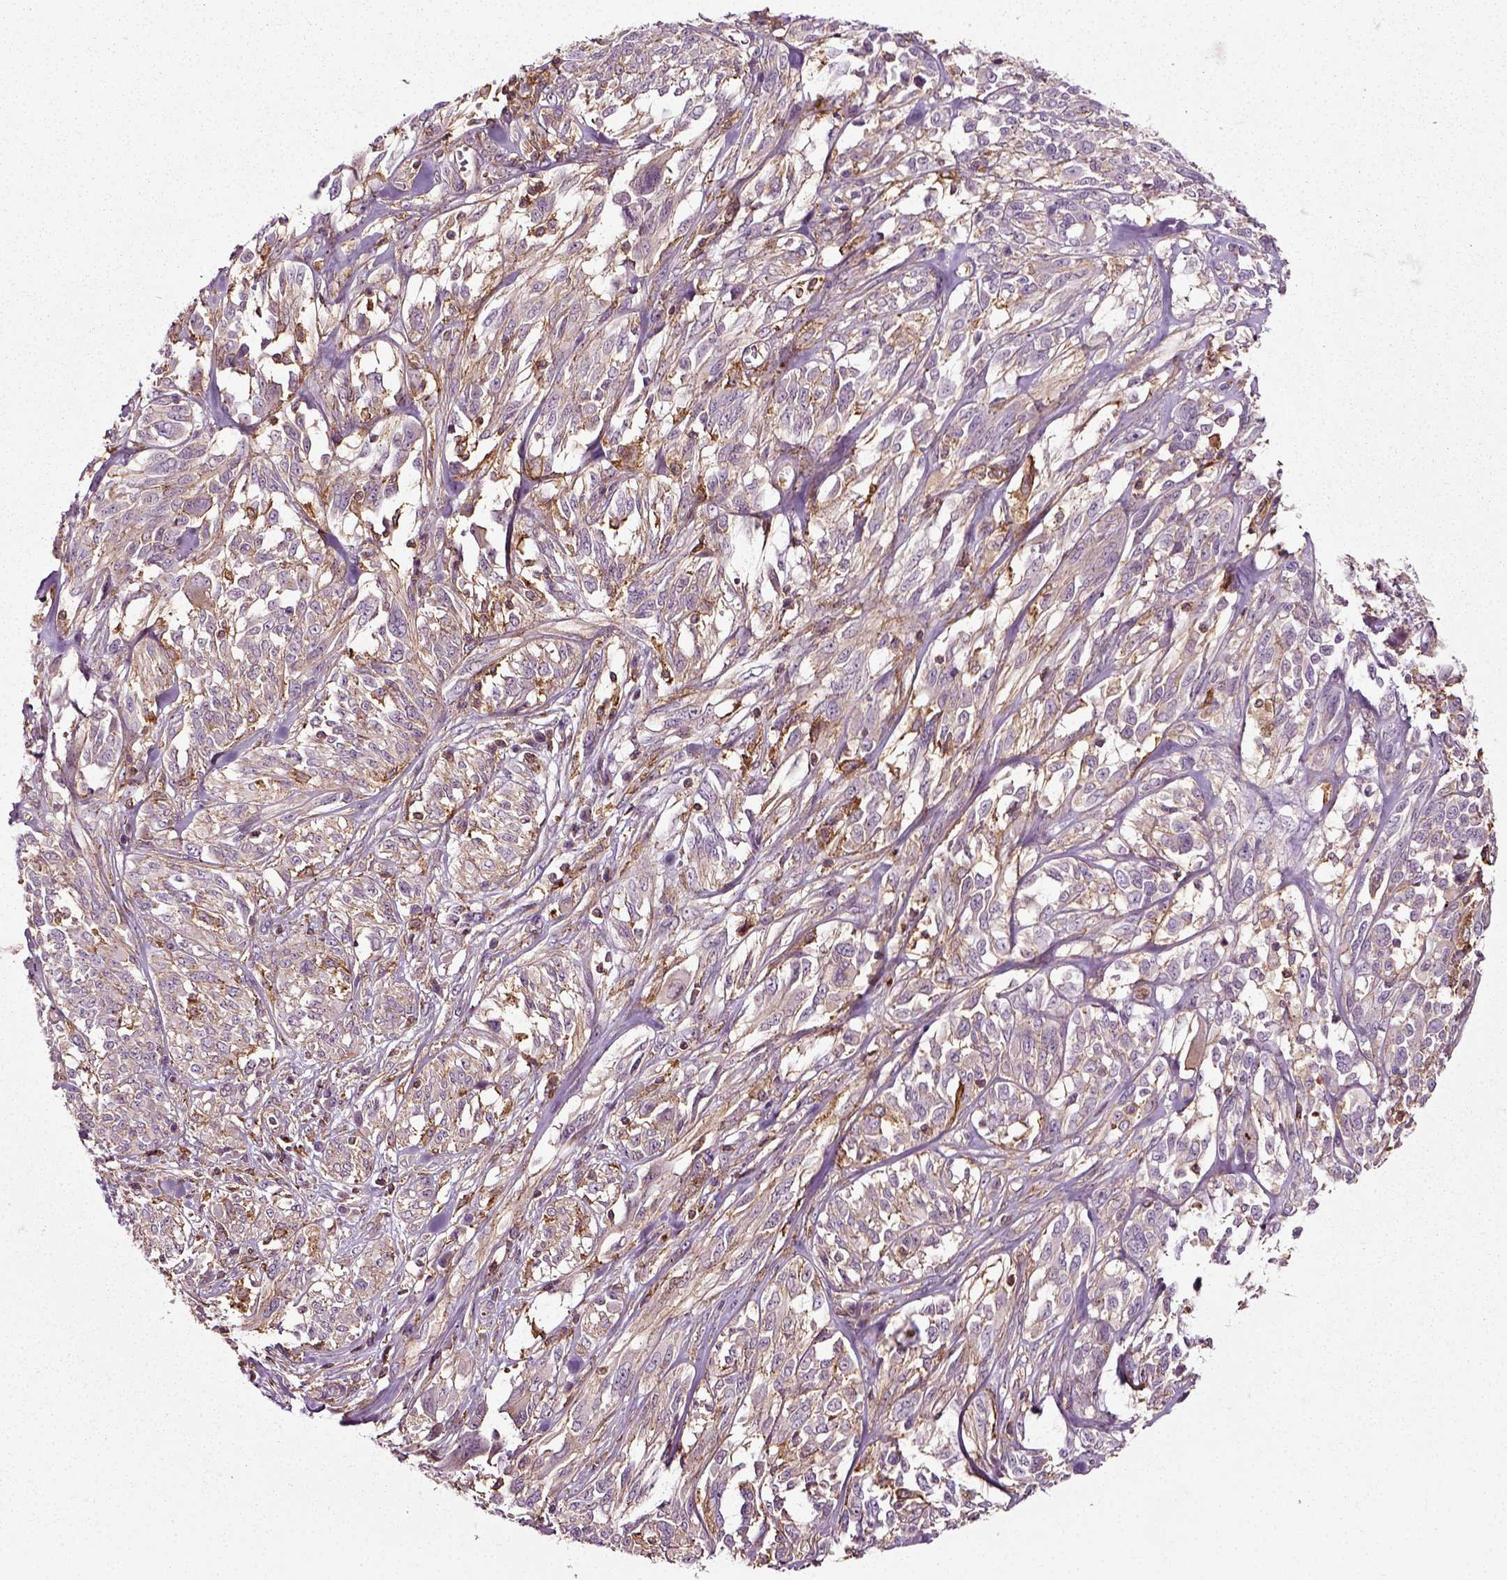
{"staining": {"intensity": "moderate", "quantity": "<25%", "location": "cytoplasmic/membranous"}, "tissue": "melanoma", "cell_type": "Tumor cells", "image_type": "cancer", "snomed": [{"axis": "morphology", "description": "Malignant melanoma, NOS"}, {"axis": "topography", "description": "Skin"}], "caption": "Malignant melanoma stained for a protein (brown) reveals moderate cytoplasmic/membranous positive staining in approximately <25% of tumor cells.", "gene": "RHOF", "patient": {"sex": "female", "age": 91}}